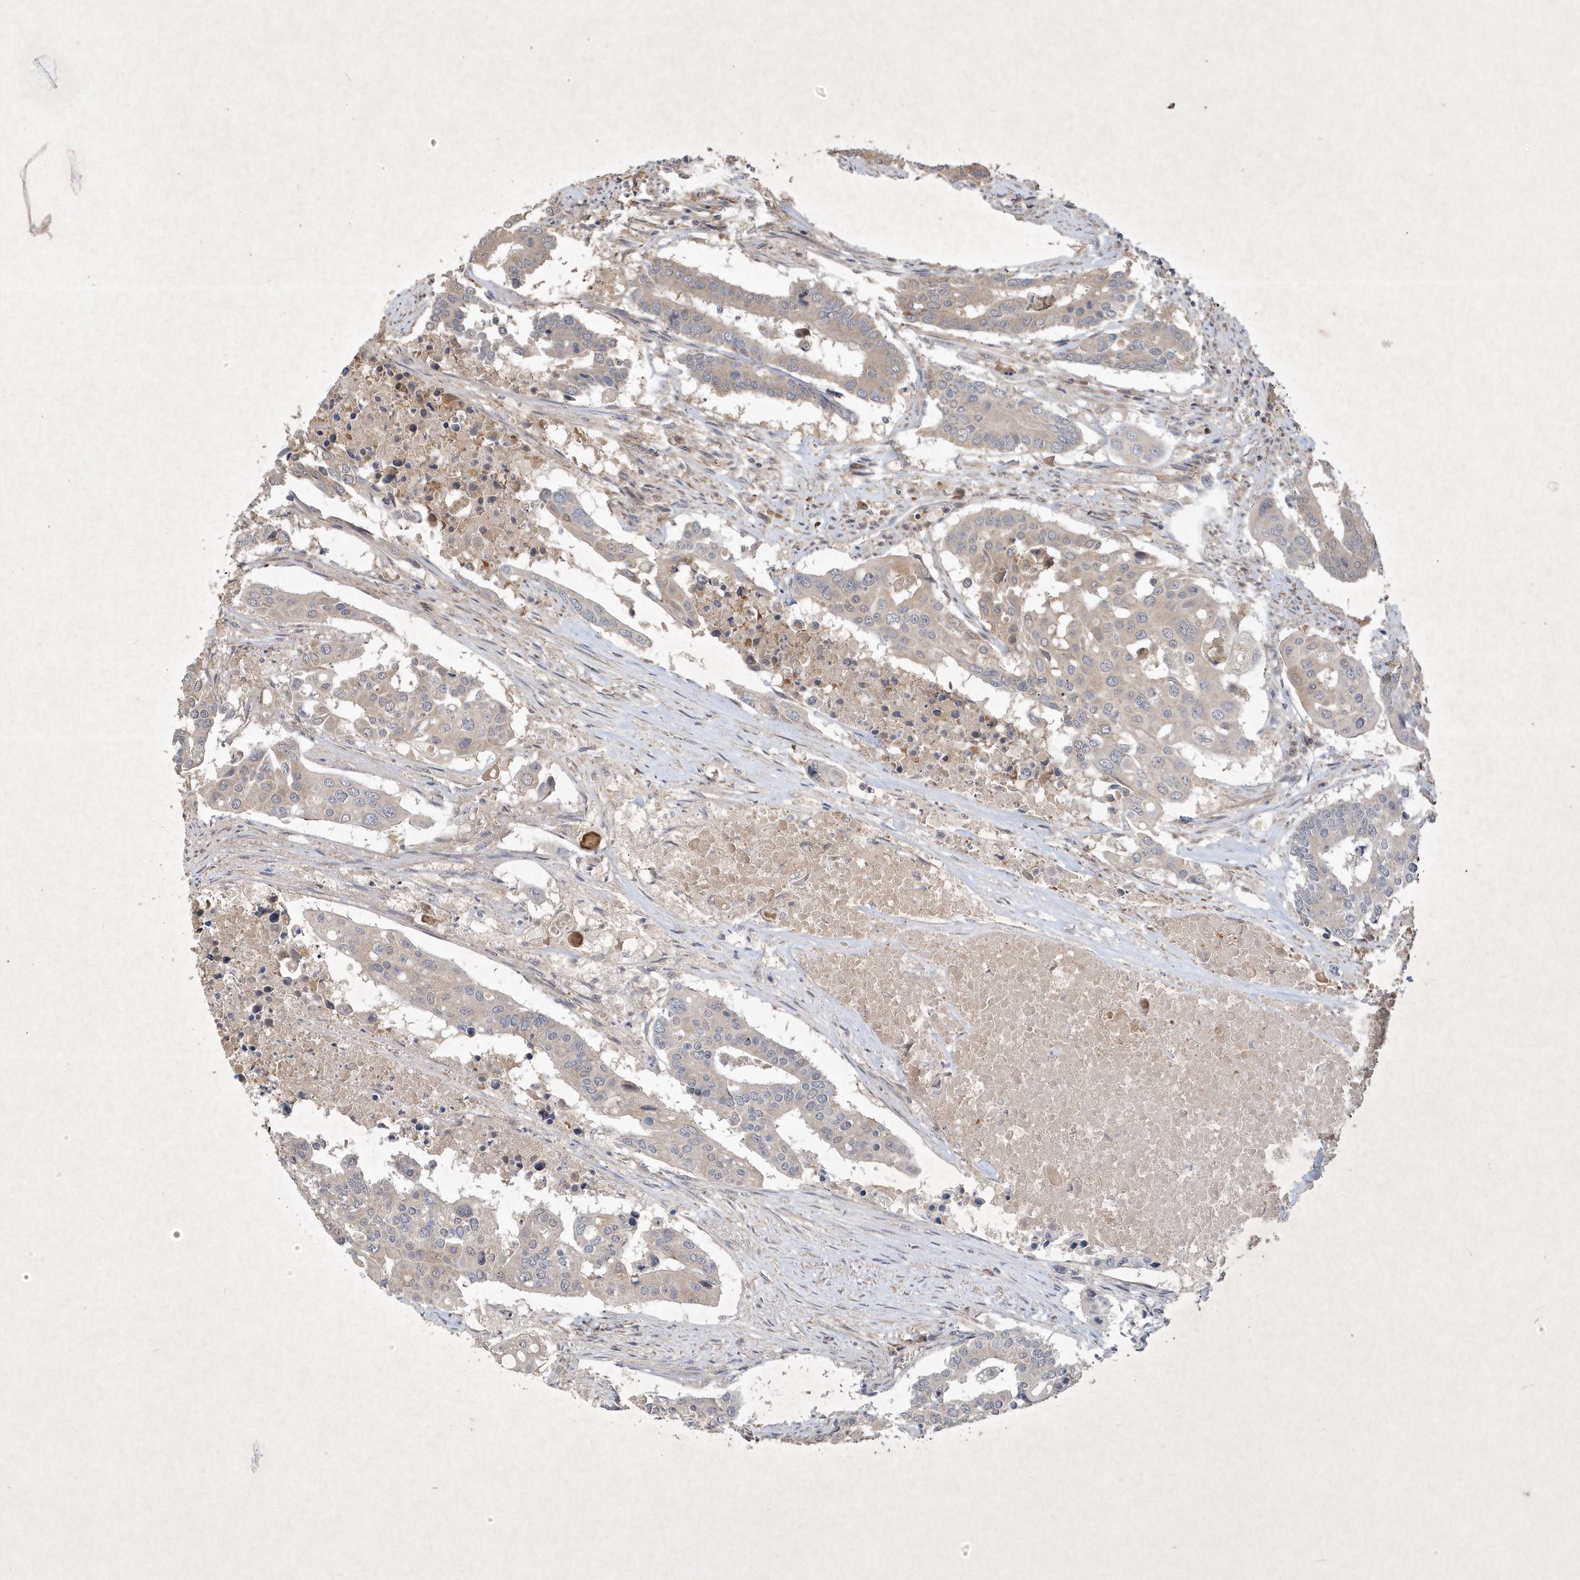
{"staining": {"intensity": "weak", "quantity": "<25%", "location": "cytoplasmic/membranous"}, "tissue": "colorectal cancer", "cell_type": "Tumor cells", "image_type": "cancer", "snomed": [{"axis": "morphology", "description": "Adenocarcinoma, NOS"}, {"axis": "topography", "description": "Colon"}], "caption": "Immunohistochemical staining of adenocarcinoma (colorectal) displays no significant staining in tumor cells.", "gene": "AKR7A2", "patient": {"sex": "male", "age": 77}}